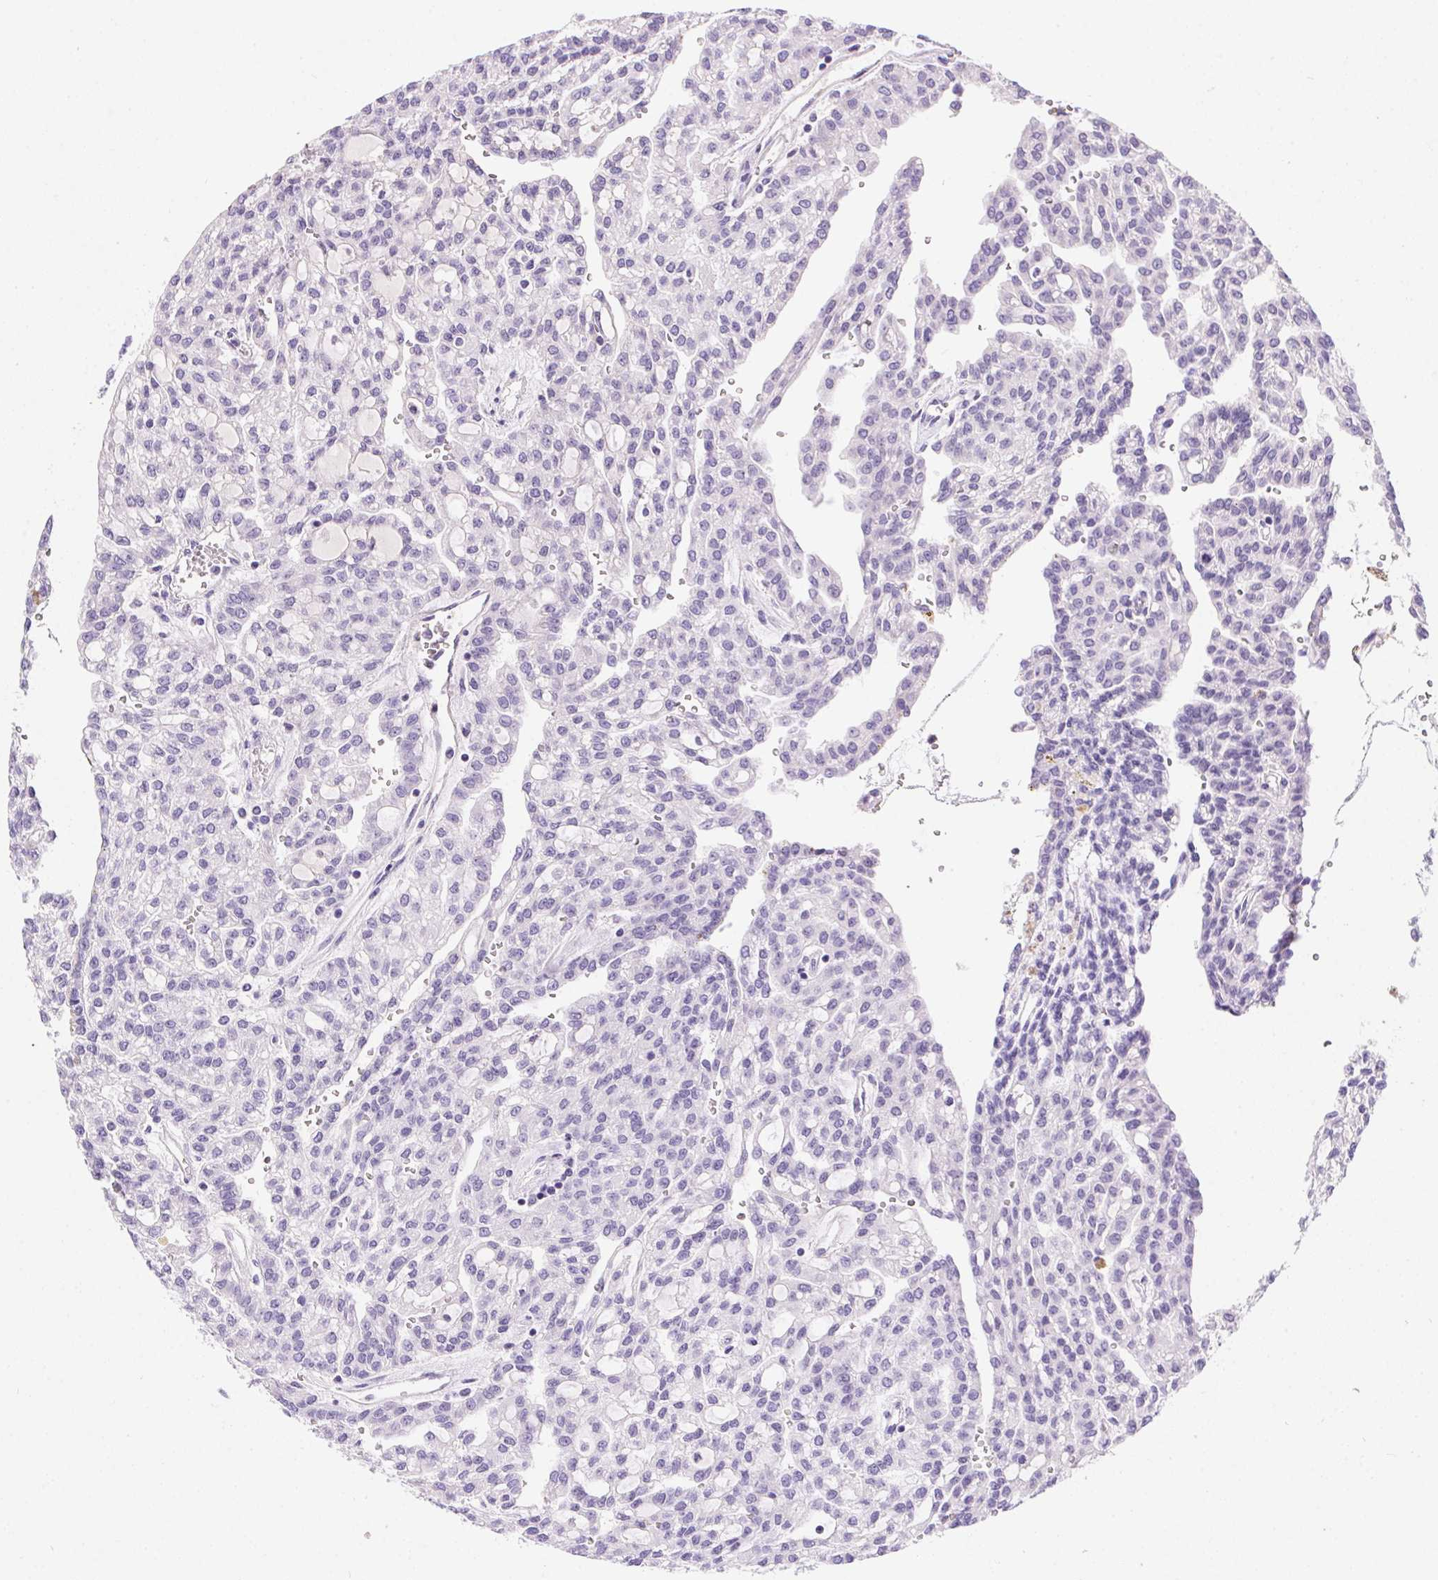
{"staining": {"intensity": "negative", "quantity": "none", "location": "none"}, "tissue": "renal cancer", "cell_type": "Tumor cells", "image_type": "cancer", "snomed": [{"axis": "morphology", "description": "Adenocarcinoma, NOS"}, {"axis": "topography", "description": "Kidney"}], "caption": "The photomicrograph displays no staining of tumor cells in renal cancer (adenocarcinoma). The staining is performed using DAB brown chromogen with nuclei counter-stained in using hematoxylin.", "gene": "SSTR4", "patient": {"sex": "male", "age": 63}}